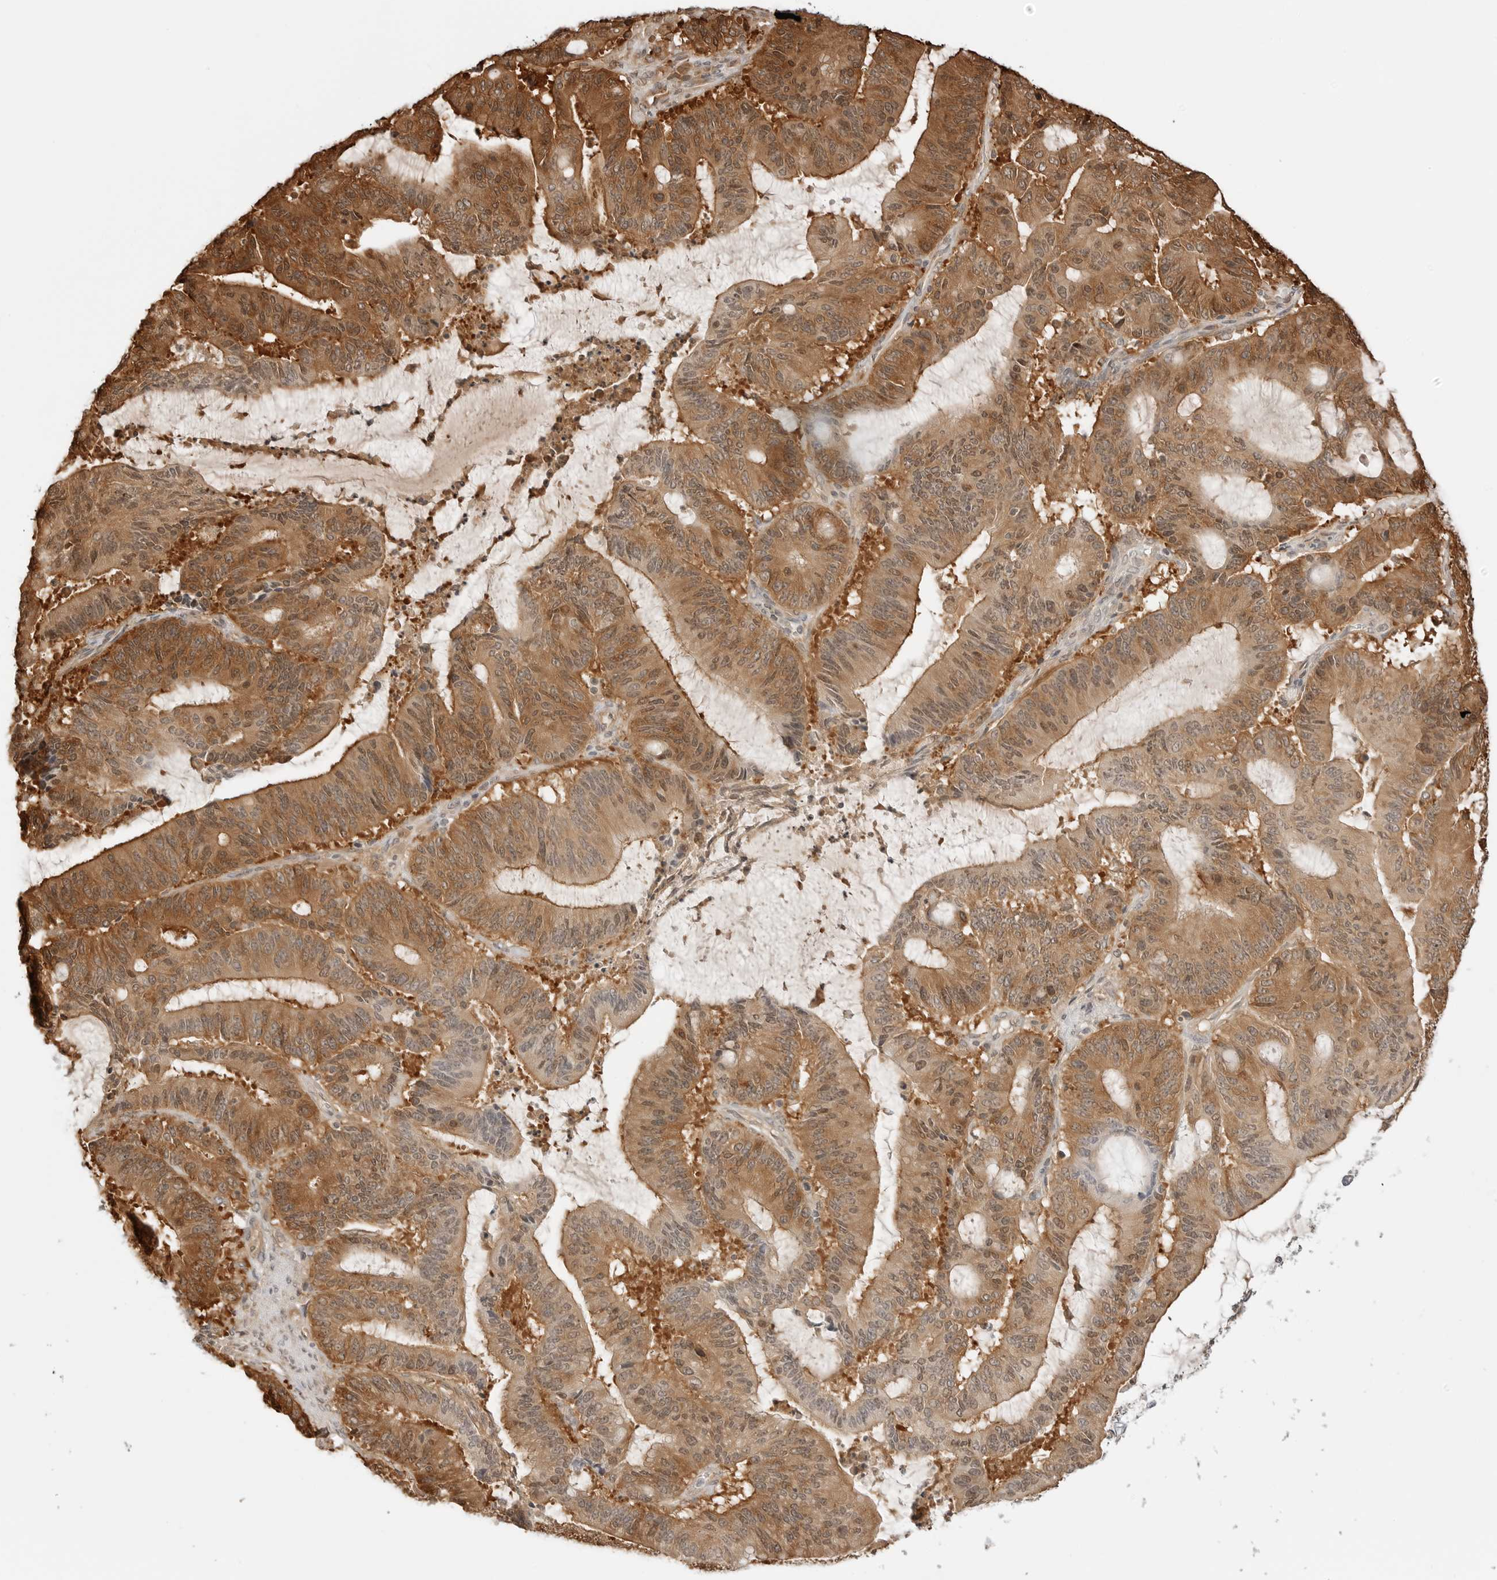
{"staining": {"intensity": "strong", "quantity": ">75%", "location": "cytoplasmic/membranous"}, "tissue": "liver cancer", "cell_type": "Tumor cells", "image_type": "cancer", "snomed": [{"axis": "morphology", "description": "Normal tissue, NOS"}, {"axis": "morphology", "description": "Cholangiocarcinoma"}, {"axis": "topography", "description": "Liver"}, {"axis": "topography", "description": "Peripheral nerve tissue"}], "caption": "This is a histology image of IHC staining of liver cancer, which shows strong positivity in the cytoplasmic/membranous of tumor cells.", "gene": "NUDC", "patient": {"sex": "female", "age": 73}}